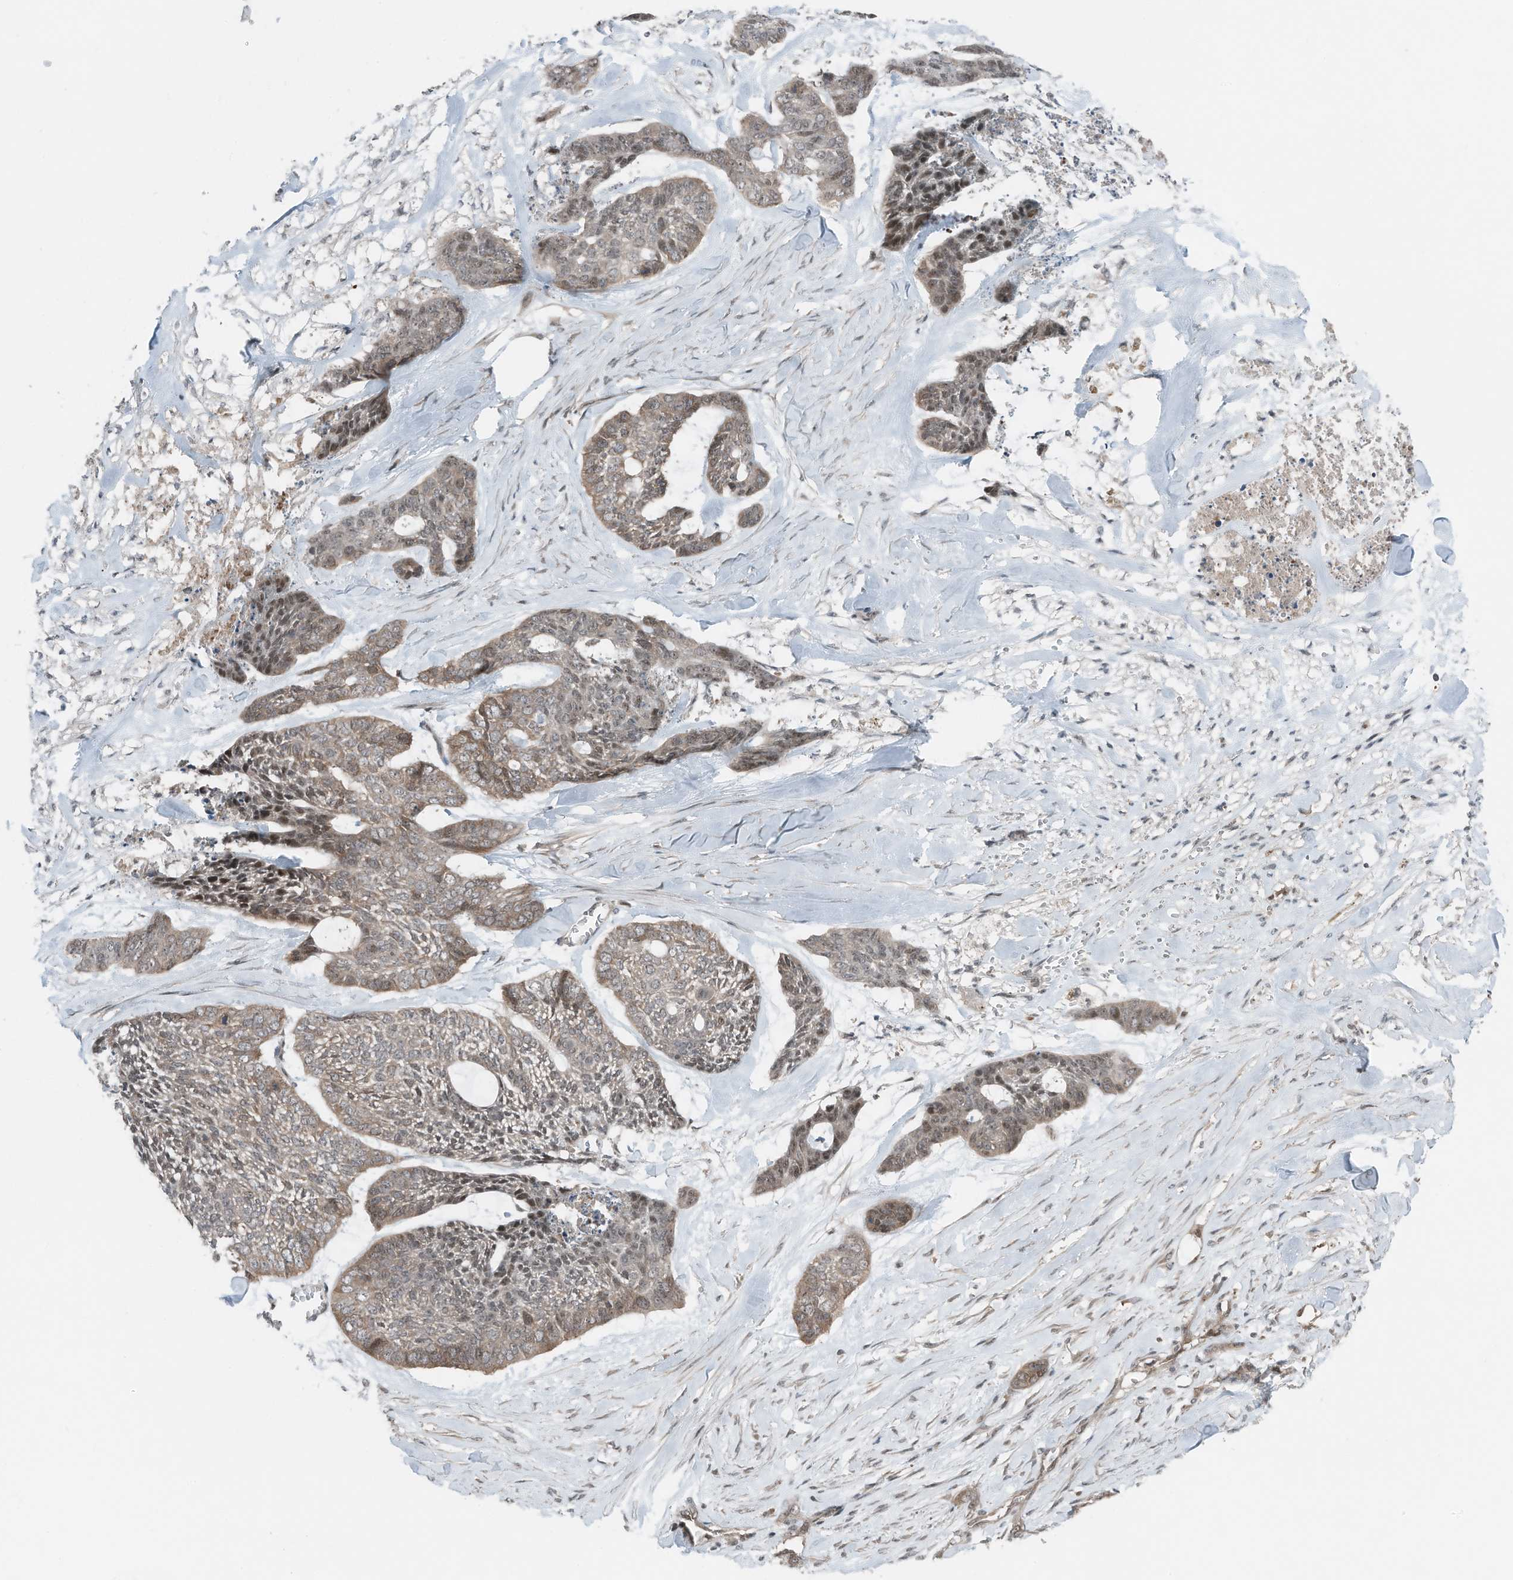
{"staining": {"intensity": "moderate", "quantity": "25%-75%", "location": "cytoplasmic/membranous,nuclear"}, "tissue": "skin cancer", "cell_type": "Tumor cells", "image_type": "cancer", "snomed": [{"axis": "morphology", "description": "Basal cell carcinoma"}, {"axis": "topography", "description": "Skin"}], "caption": "The image demonstrates staining of skin cancer, revealing moderate cytoplasmic/membranous and nuclear protein staining (brown color) within tumor cells.", "gene": "TXNDC9", "patient": {"sex": "female", "age": 64}}